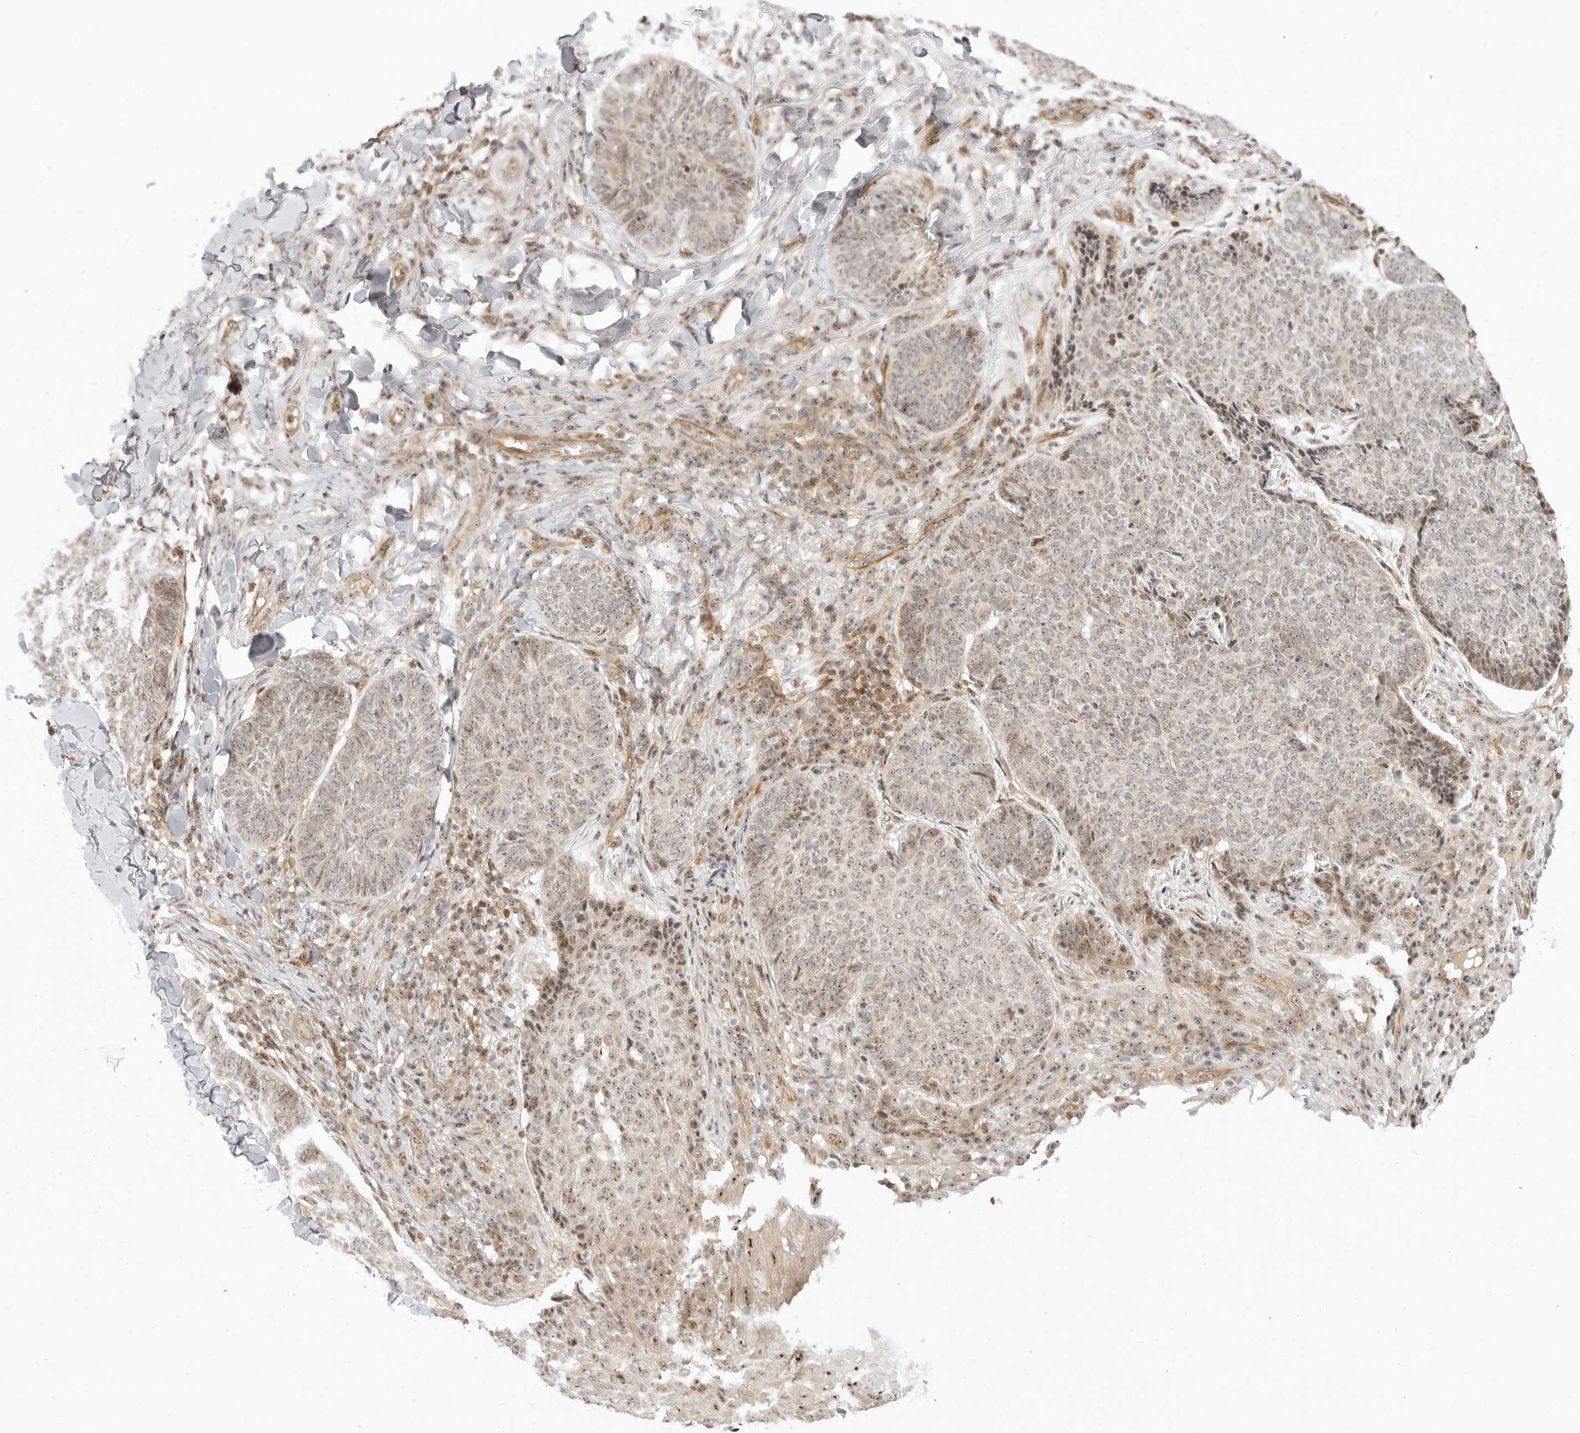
{"staining": {"intensity": "weak", "quantity": ">75%", "location": "cytoplasmic/membranous,nuclear"}, "tissue": "skin cancer", "cell_type": "Tumor cells", "image_type": "cancer", "snomed": [{"axis": "morphology", "description": "Normal tissue, NOS"}, {"axis": "morphology", "description": "Basal cell carcinoma"}, {"axis": "topography", "description": "Skin"}], "caption": "Skin basal cell carcinoma was stained to show a protein in brown. There is low levels of weak cytoplasmic/membranous and nuclear staining in about >75% of tumor cells.", "gene": "BAP1", "patient": {"sex": "male", "age": 50}}